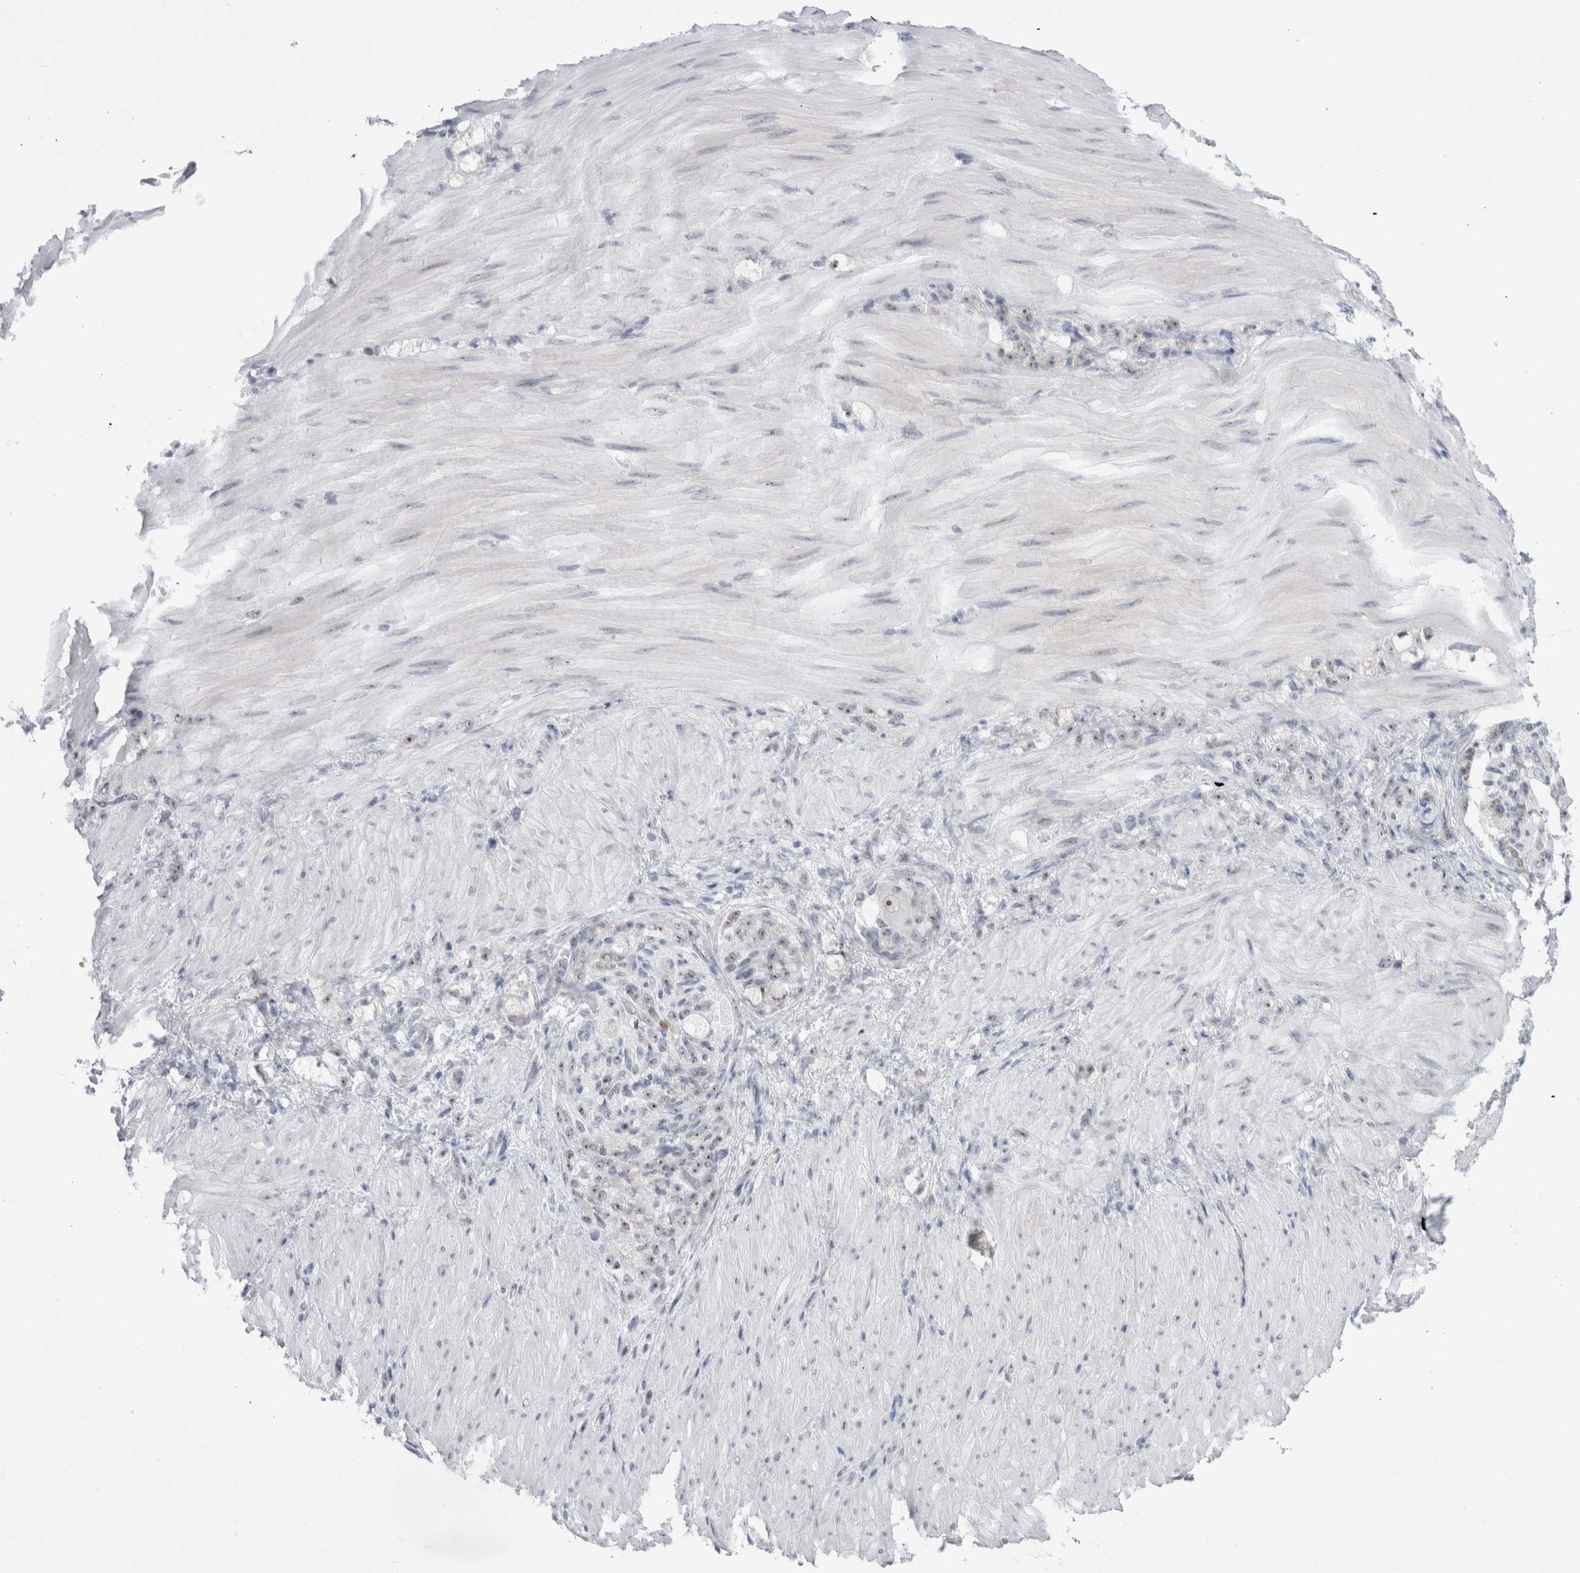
{"staining": {"intensity": "weak", "quantity": "25%-75%", "location": "nuclear"}, "tissue": "stomach cancer", "cell_type": "Tumor cells", "image_type": "cancer", "snomed": [{"axis": "morphology", "description": "Normal tissue, NOS"}, {"axis": "morphology", "description": "Adenocarcinoma, NOS"}, {"axis": "topography", "description": "Stomach"}], "caption": "An IHC micrograph of tumor tissue is shown. Protein staining in brown labels weak nuclear positivity in stomach cancer (adenocarcinoma) within tumor cells.", "gene": "CERS5", "patient": {"sex": "male", "age": 82}}